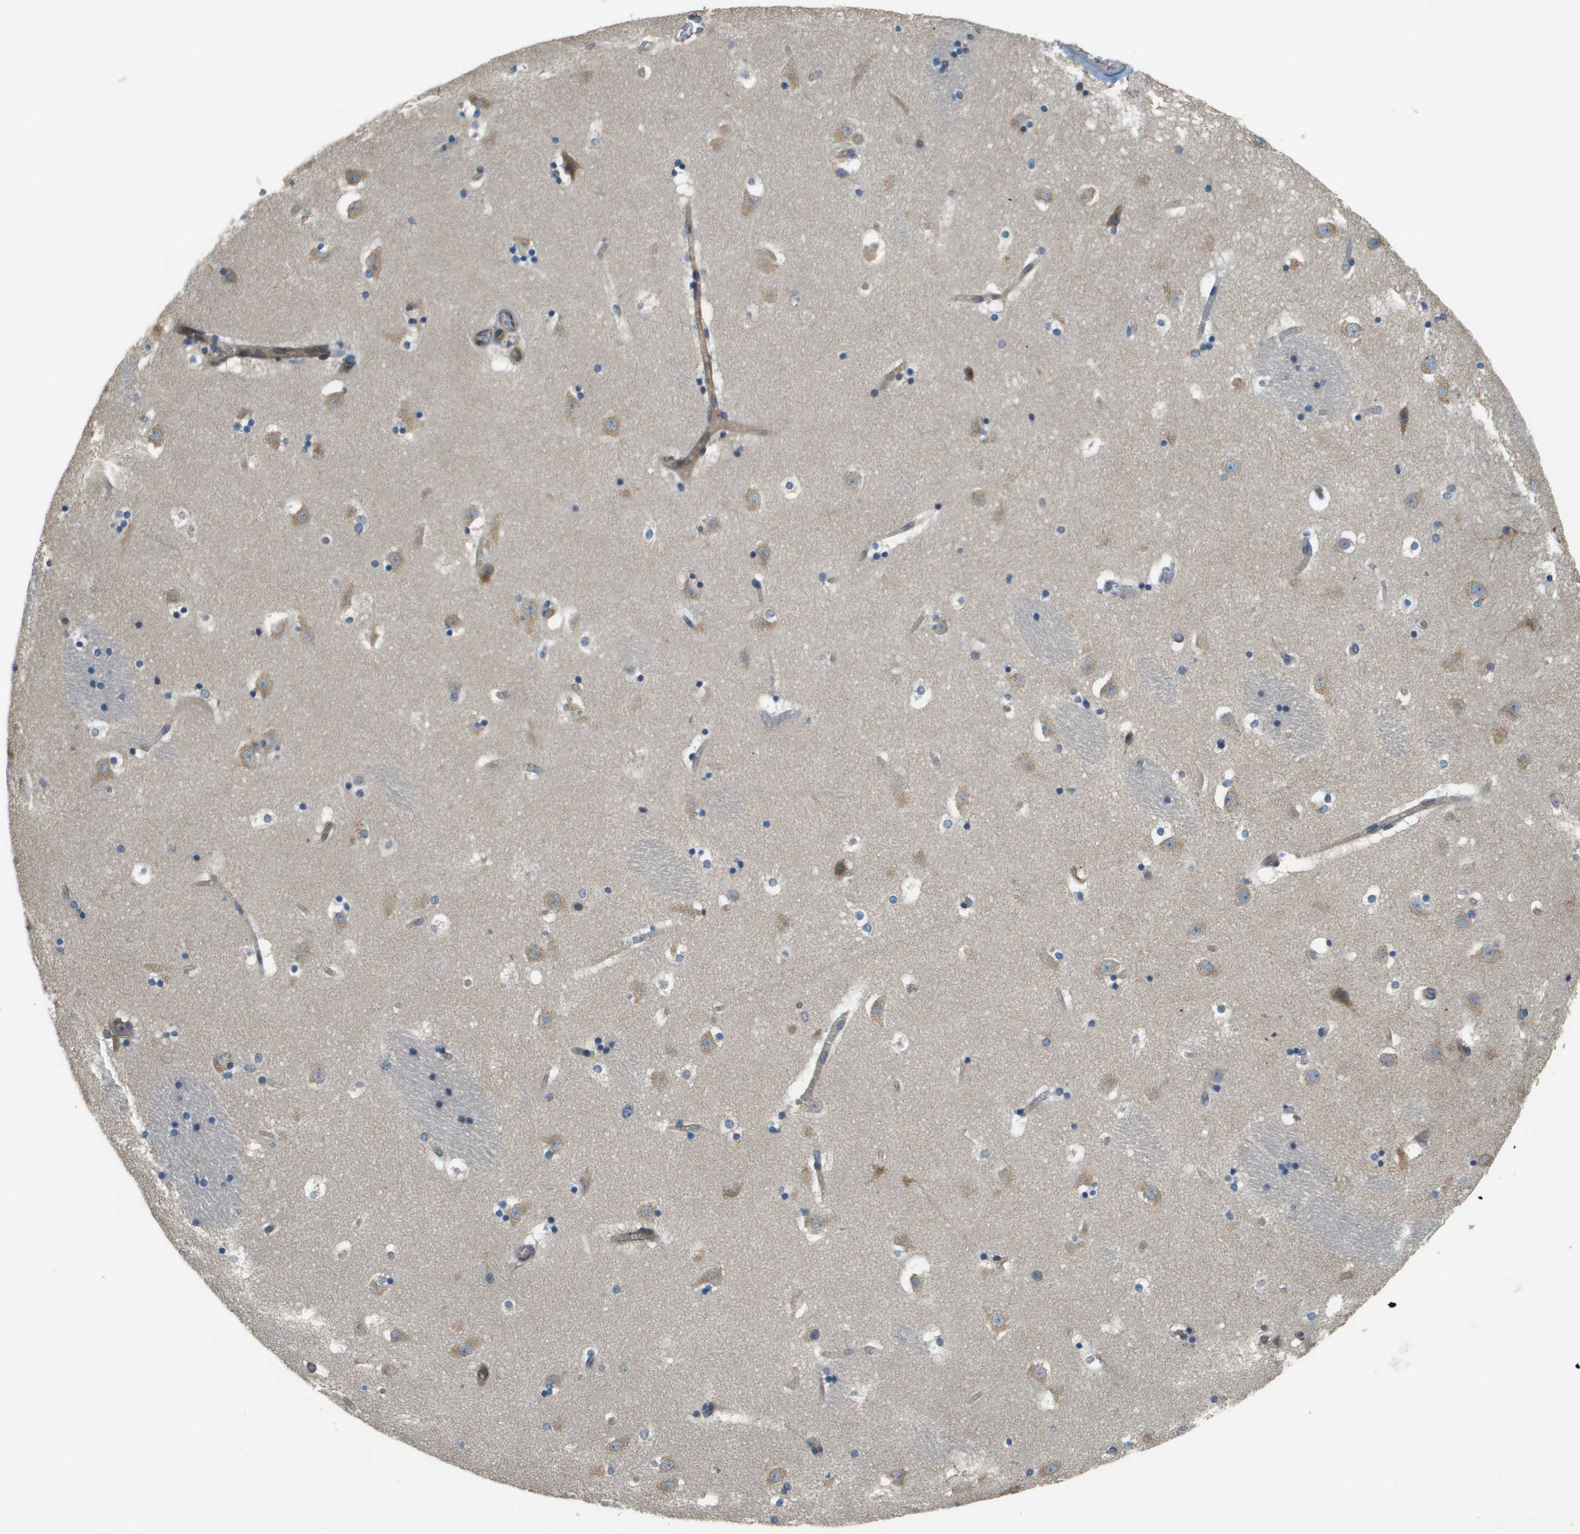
{"staining": {"intensity": "moderate", "quantity": "<25%", "location": "cytoplasmic/membranous"}, "tissue": "caudate", "cell_type": "Glial cells", "image_type": "normal", "snomed": [{"axis": "morphology", "description": "Normal tissue, NOS"}, {"axis": "topography", "description": "Lateral ventricle wall"}], "caption": "Glial cells demonstrate moderate cytoplasmic/membranous expression in approximately <25% of cells in unremarkable caudate.", "gene": "DNAJB11", "patient": {"sex": "male", "age": 45}}